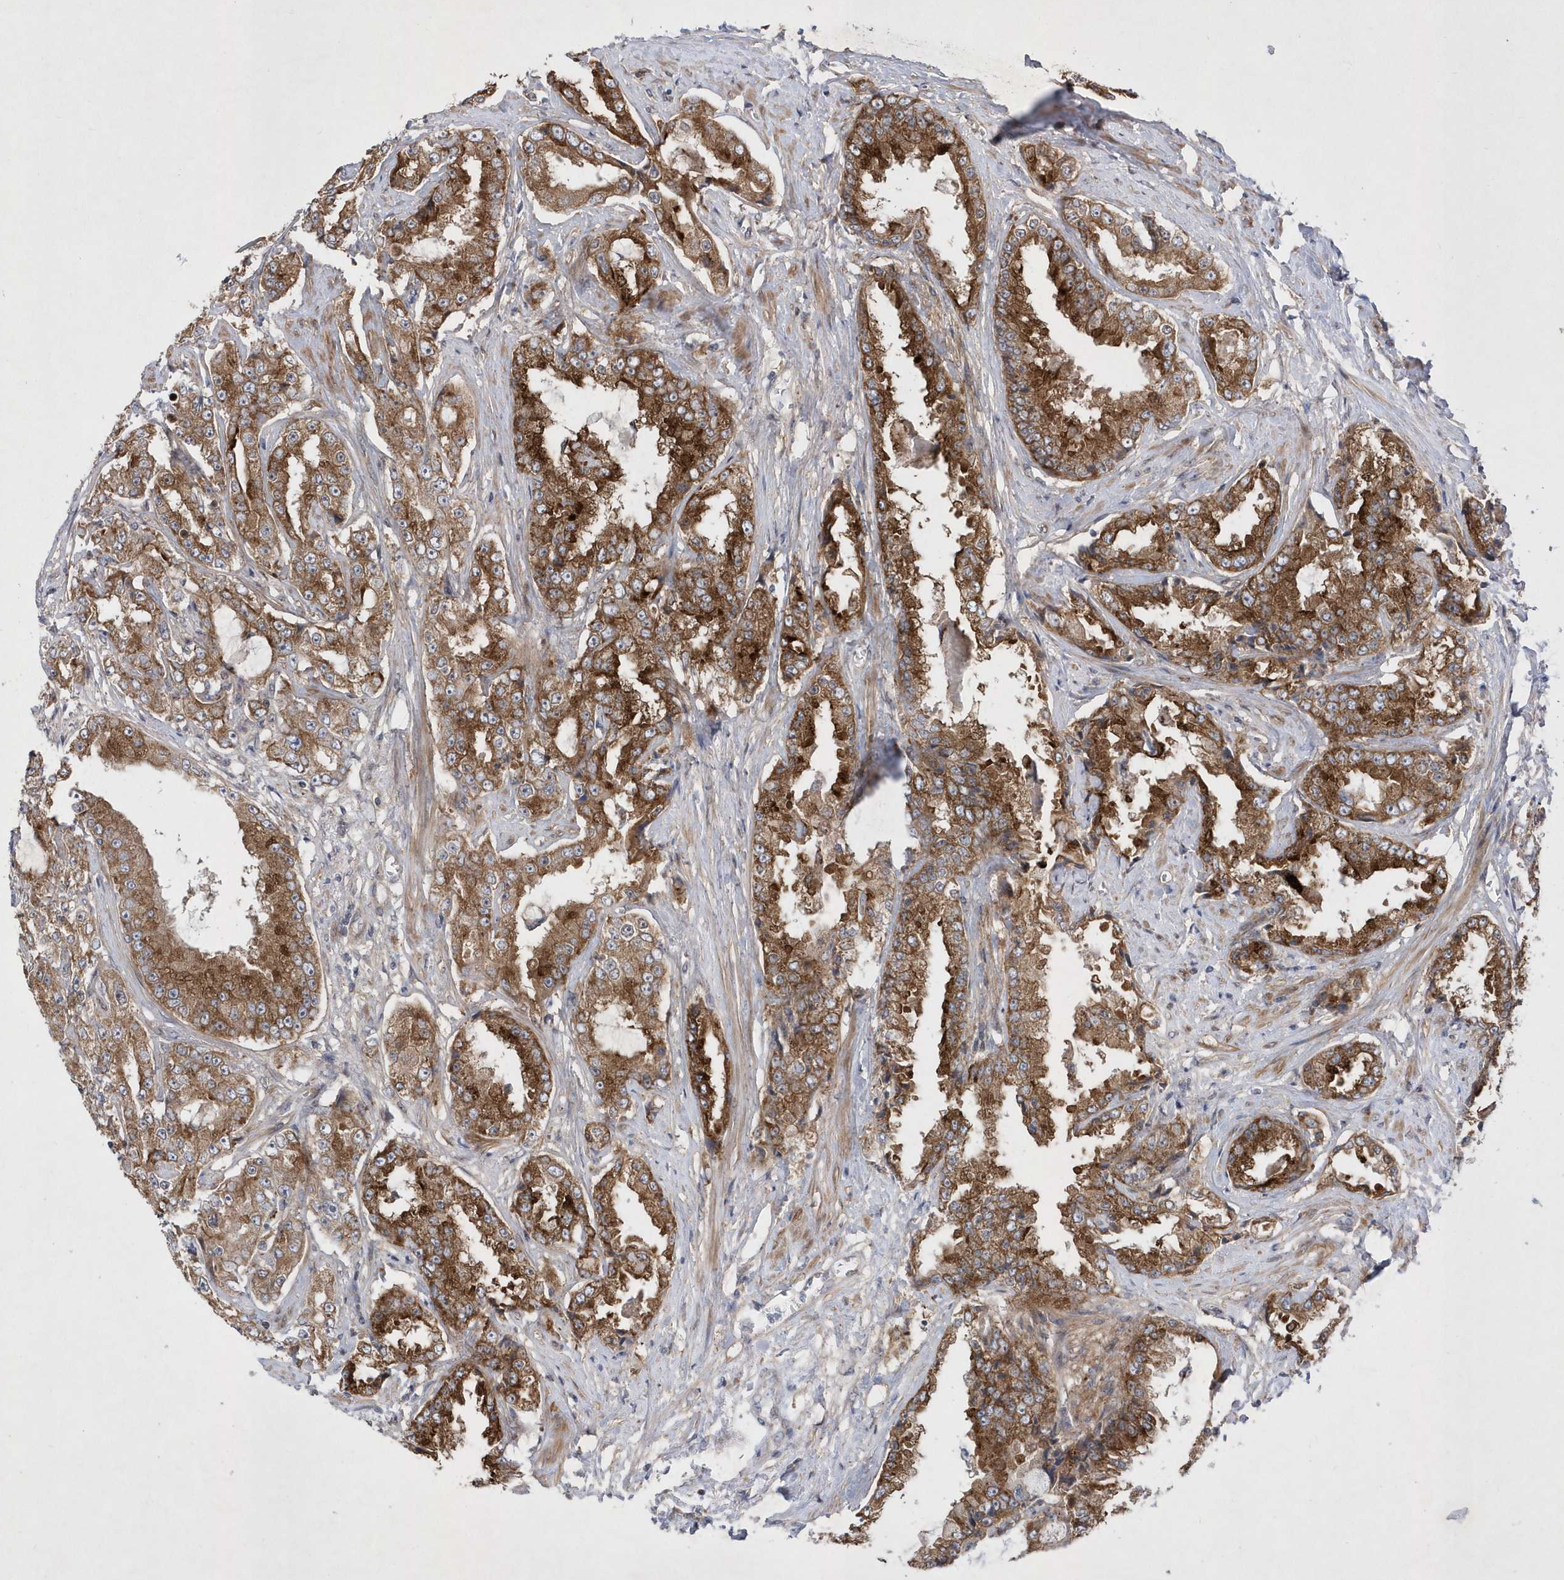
{"staining": {"intensity": "strong", "quantity": ">75%", "location": "cytoplasmic/membranous"}, "tissue": "prostate cancer", "cell_type": "Tumor cells", "image_type": "cancer", "snomed": [{"axis": "morphology", "description": "Adenocarcinoma, High grade"}, {"axis": "topography", "description": "Prostate"}], "caption": "IHC (DAB (3,3'-diaminobenzidine)) staining of prostate cancer (adenocarcinoma (high-grade)) demonstrates strong cytoplasmic/membranous protein positivity in about >75% of tumor cells. (DAB (3,3'-diaminobenzidine) = brown stain, brightfield microscopy at high magnification).", "gene": "LONRF2", "patient": {"sex": "male", "age": 73}}